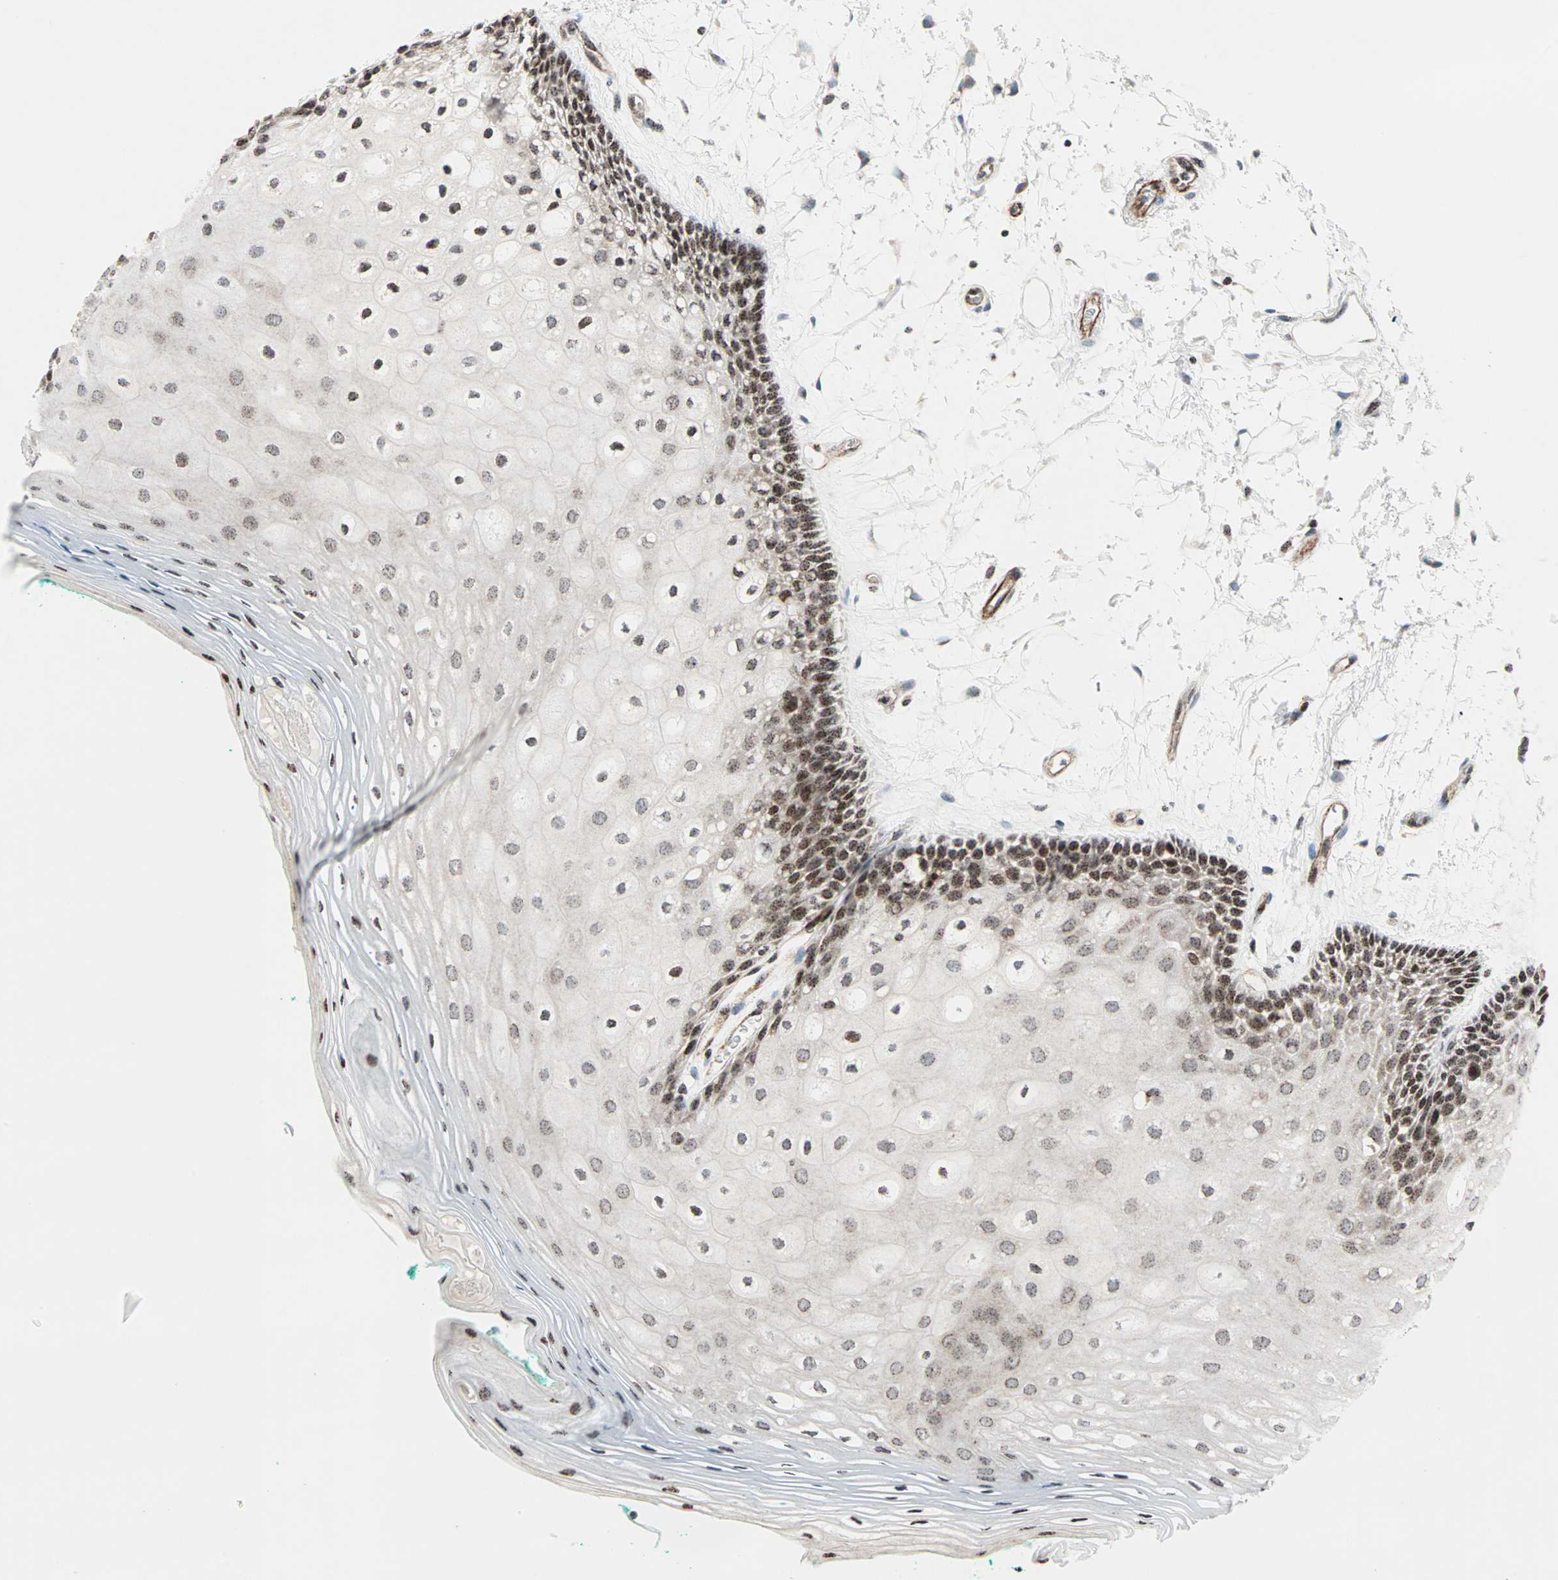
{"staining": {"intensity": "strong", "quantity": "25%-75%", "location": "nuclear"}, "tissue": "oral mucosa", "cell_type": "Squamous epithelial cells", "image_type": "normal", "snomed": [{"axis": "morphology", "description": "Normal tissue, NOS"}, {"axis": "topography", "description": "Skeletal muscle"}, {"axis": "topography", "description": "Oral tissue"}, {"axis": "topography", "description": "Peripheral nerve tissue"}], "caption": "Oral mucosa stained with DAB (3,3'-diaminobenzidine) immunohistochemistry (IHC) shows high levels of strong nuclear expression in approximately 25%-75% of squamous epithelial cells.", "gene": "CENPA", "patient": {"sex": "female", "age": 84}}